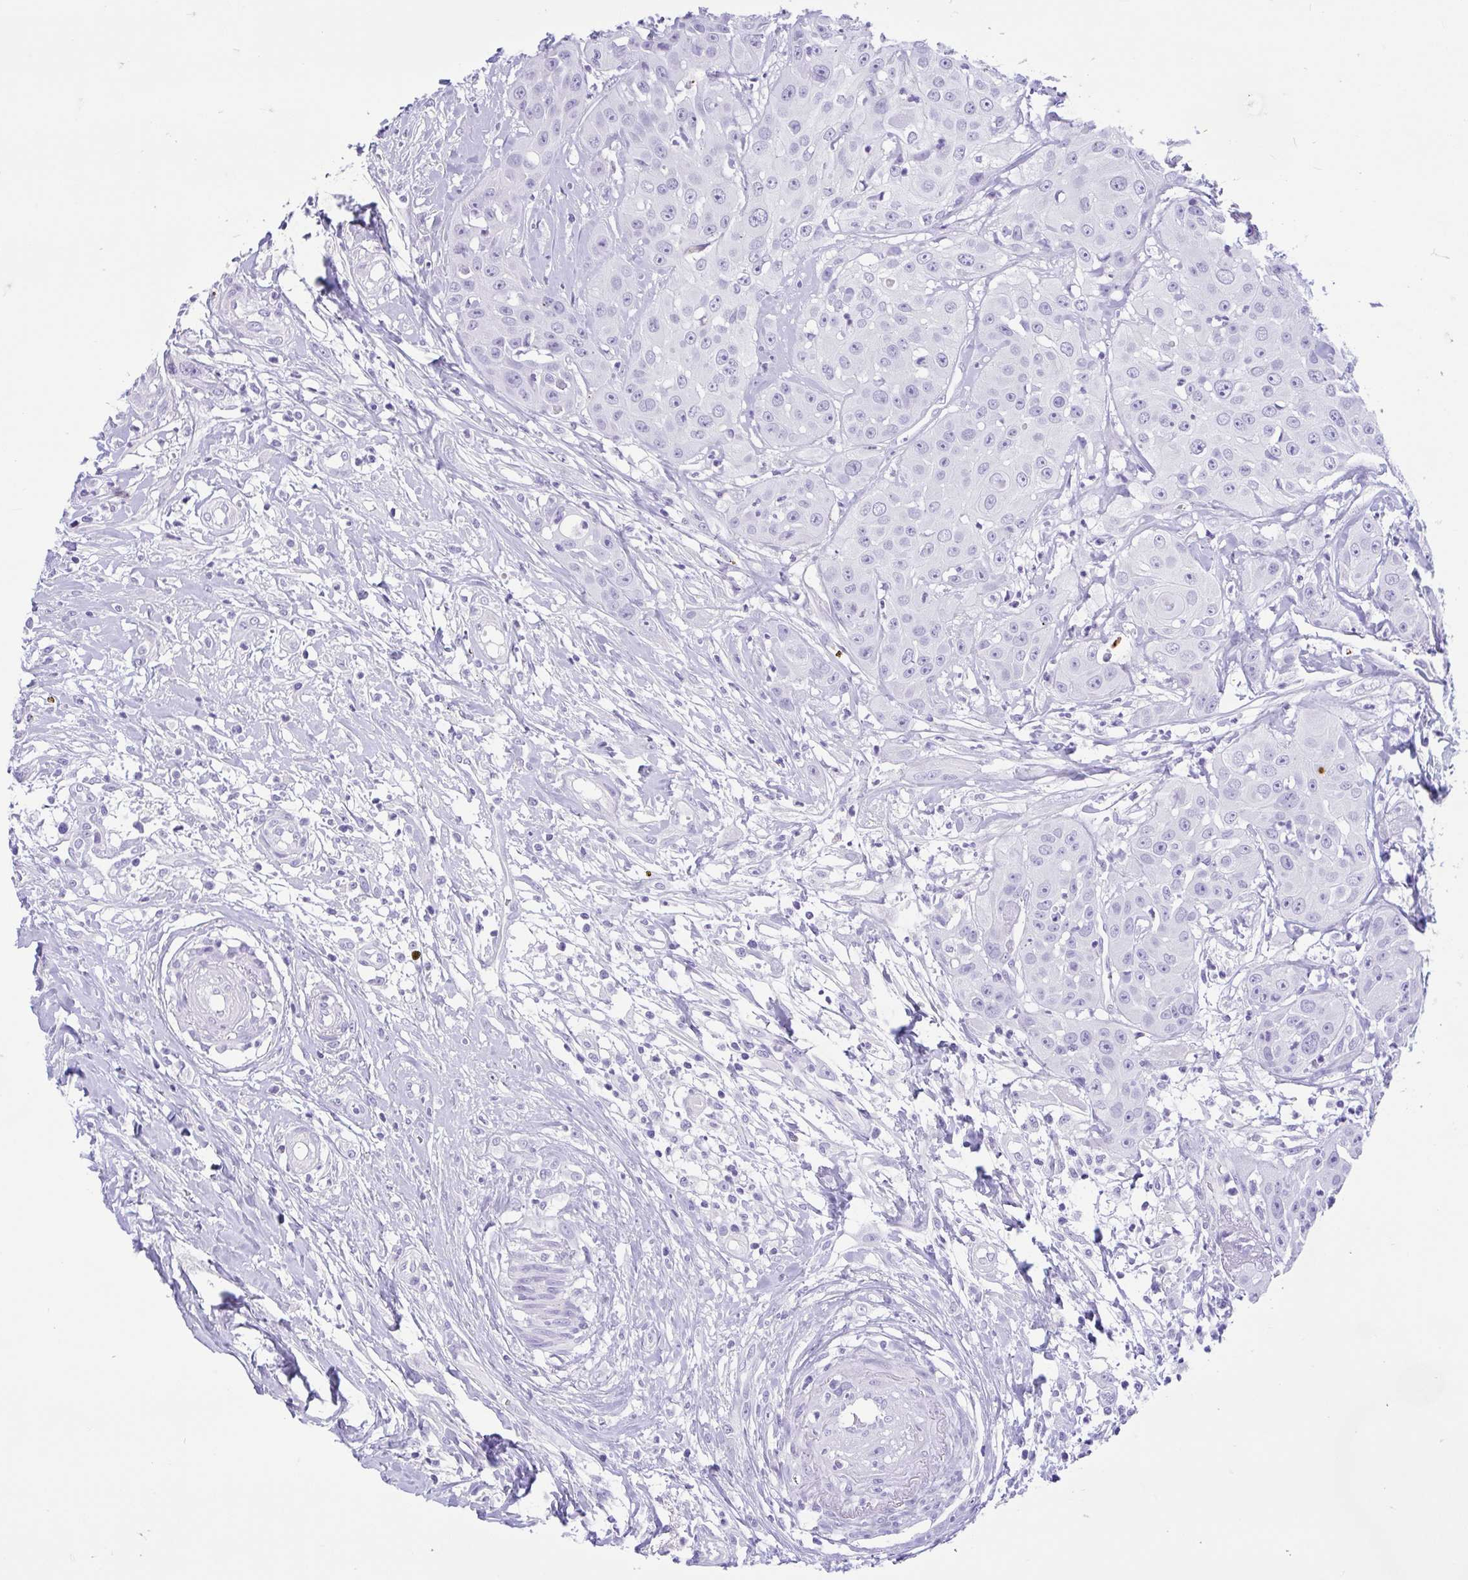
{"staining": {"intensity": "negative", "quantity": "none", "location": "none"}, "tissue": "head and neck cancer", "cell_type": "Tumor cells", "image_type": "cancer", "snomed": [{"axis": "morphology", "description": "Squamous cell carcinoma, NOS"}, {"axis": "topography", "description": "Head-Neck"}], "caption": "The image reveals no staining of tumor cells in squamous cell carcinoma (head and neck).", "gene": "OR4N4", "patient": {"sex": "male", "age": 83}}